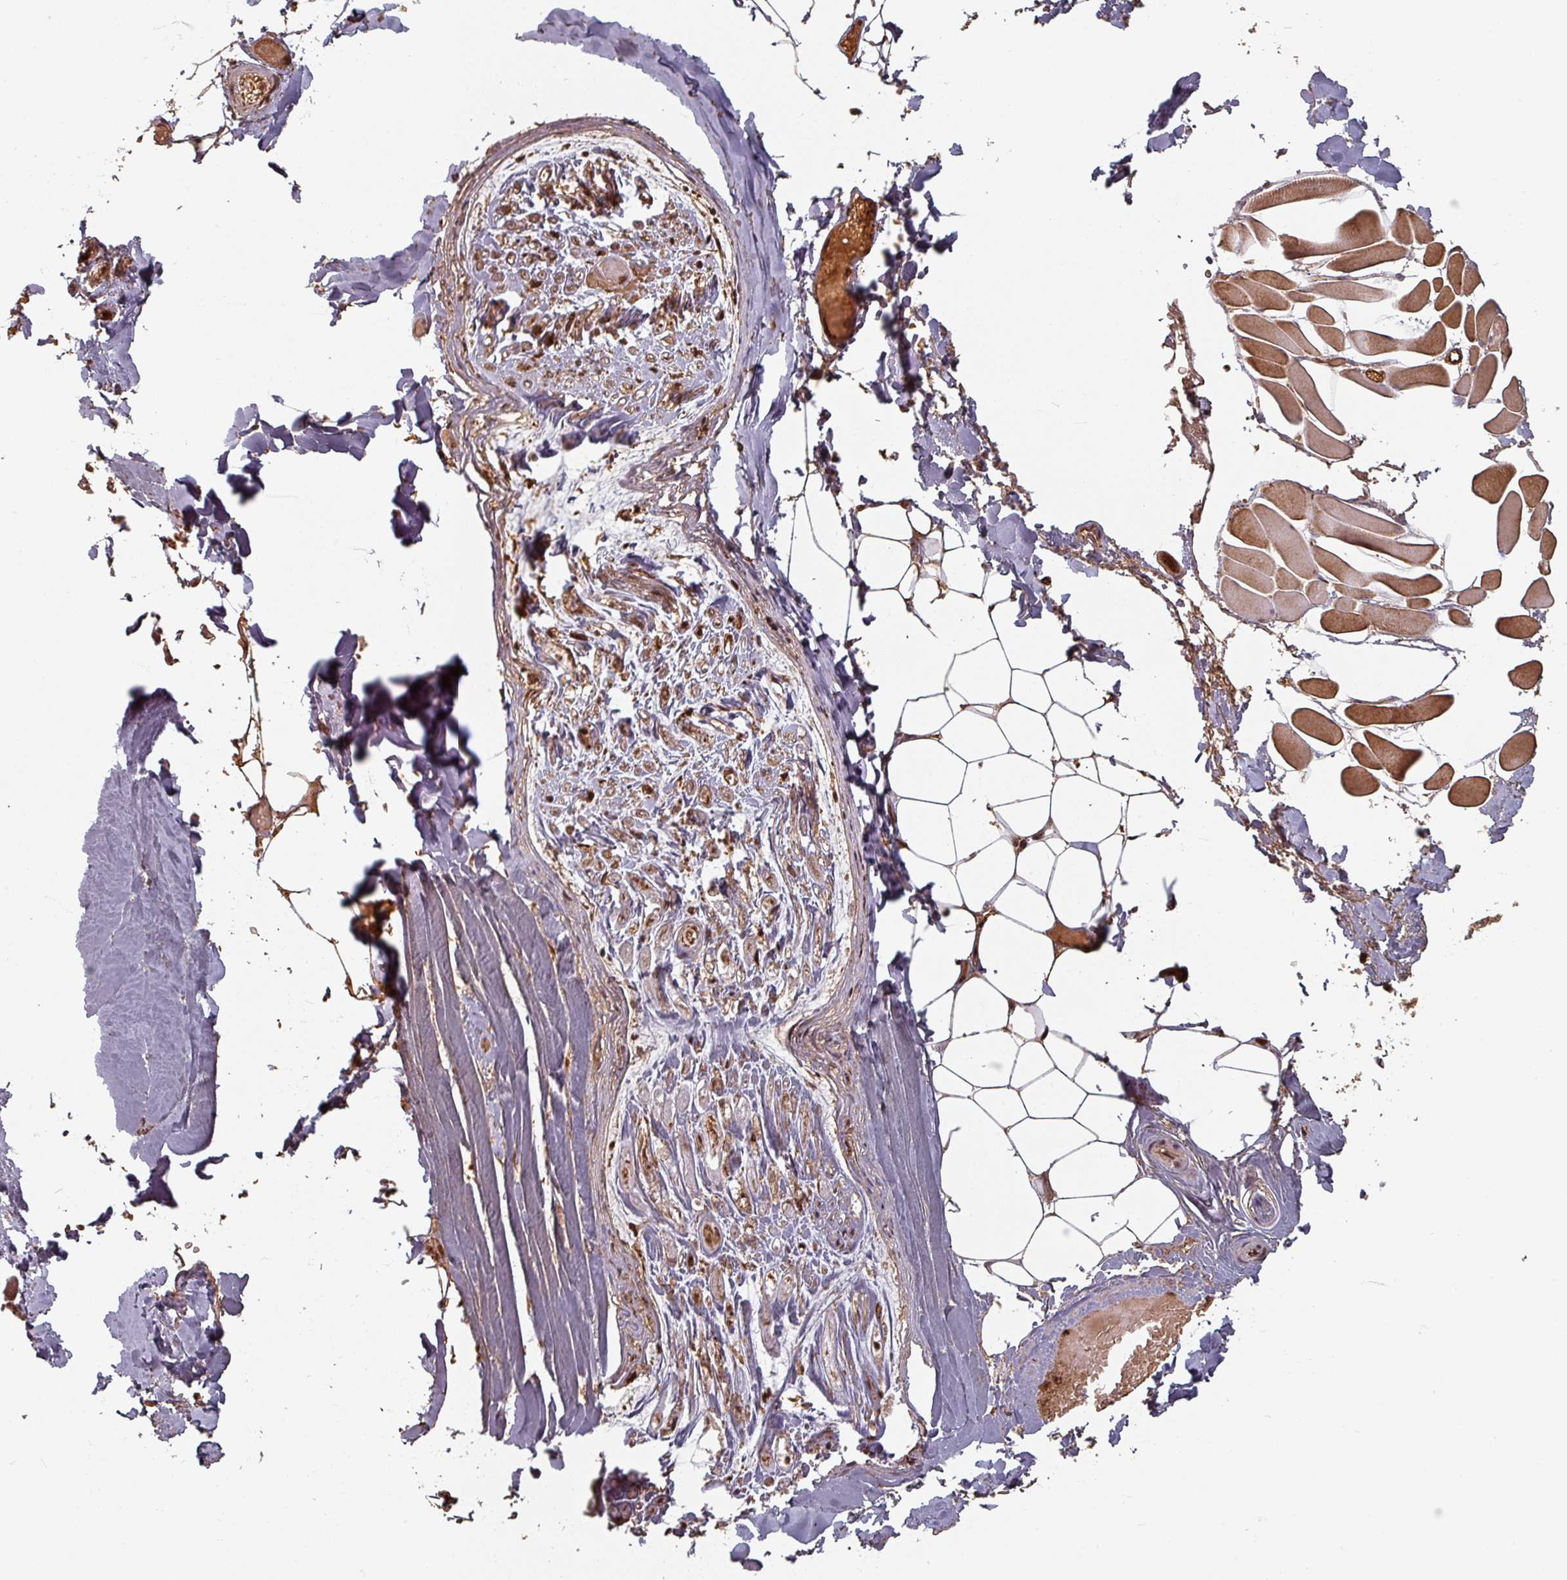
{"staining": {"intensity": "weak", "quantity": ">75%", "location": "cytoplasmic/membranous"}, "tissue": "adipose tissue", "cell_type": "Adipocytes", "image_type": "normal", "snomed": [{"axis": "morphology", "description": "Normal tissue, NOS"}, {"axis": "topography", "description": "Peripheral nerve tissue"}], "caption": "A brown stain labels weak cytoplasmic/membranous positivity of a protein in adipocytes of normal human adipose tissue. The staining was performed using DAB (3,3'-diaminobenzidine) to visualize the protein expression in brown, while the nuclei were stained in blue with hematoxylin (Magnification: 20x).", "gene": "EID1", "patient": {"sex": "male", "age": 74}}